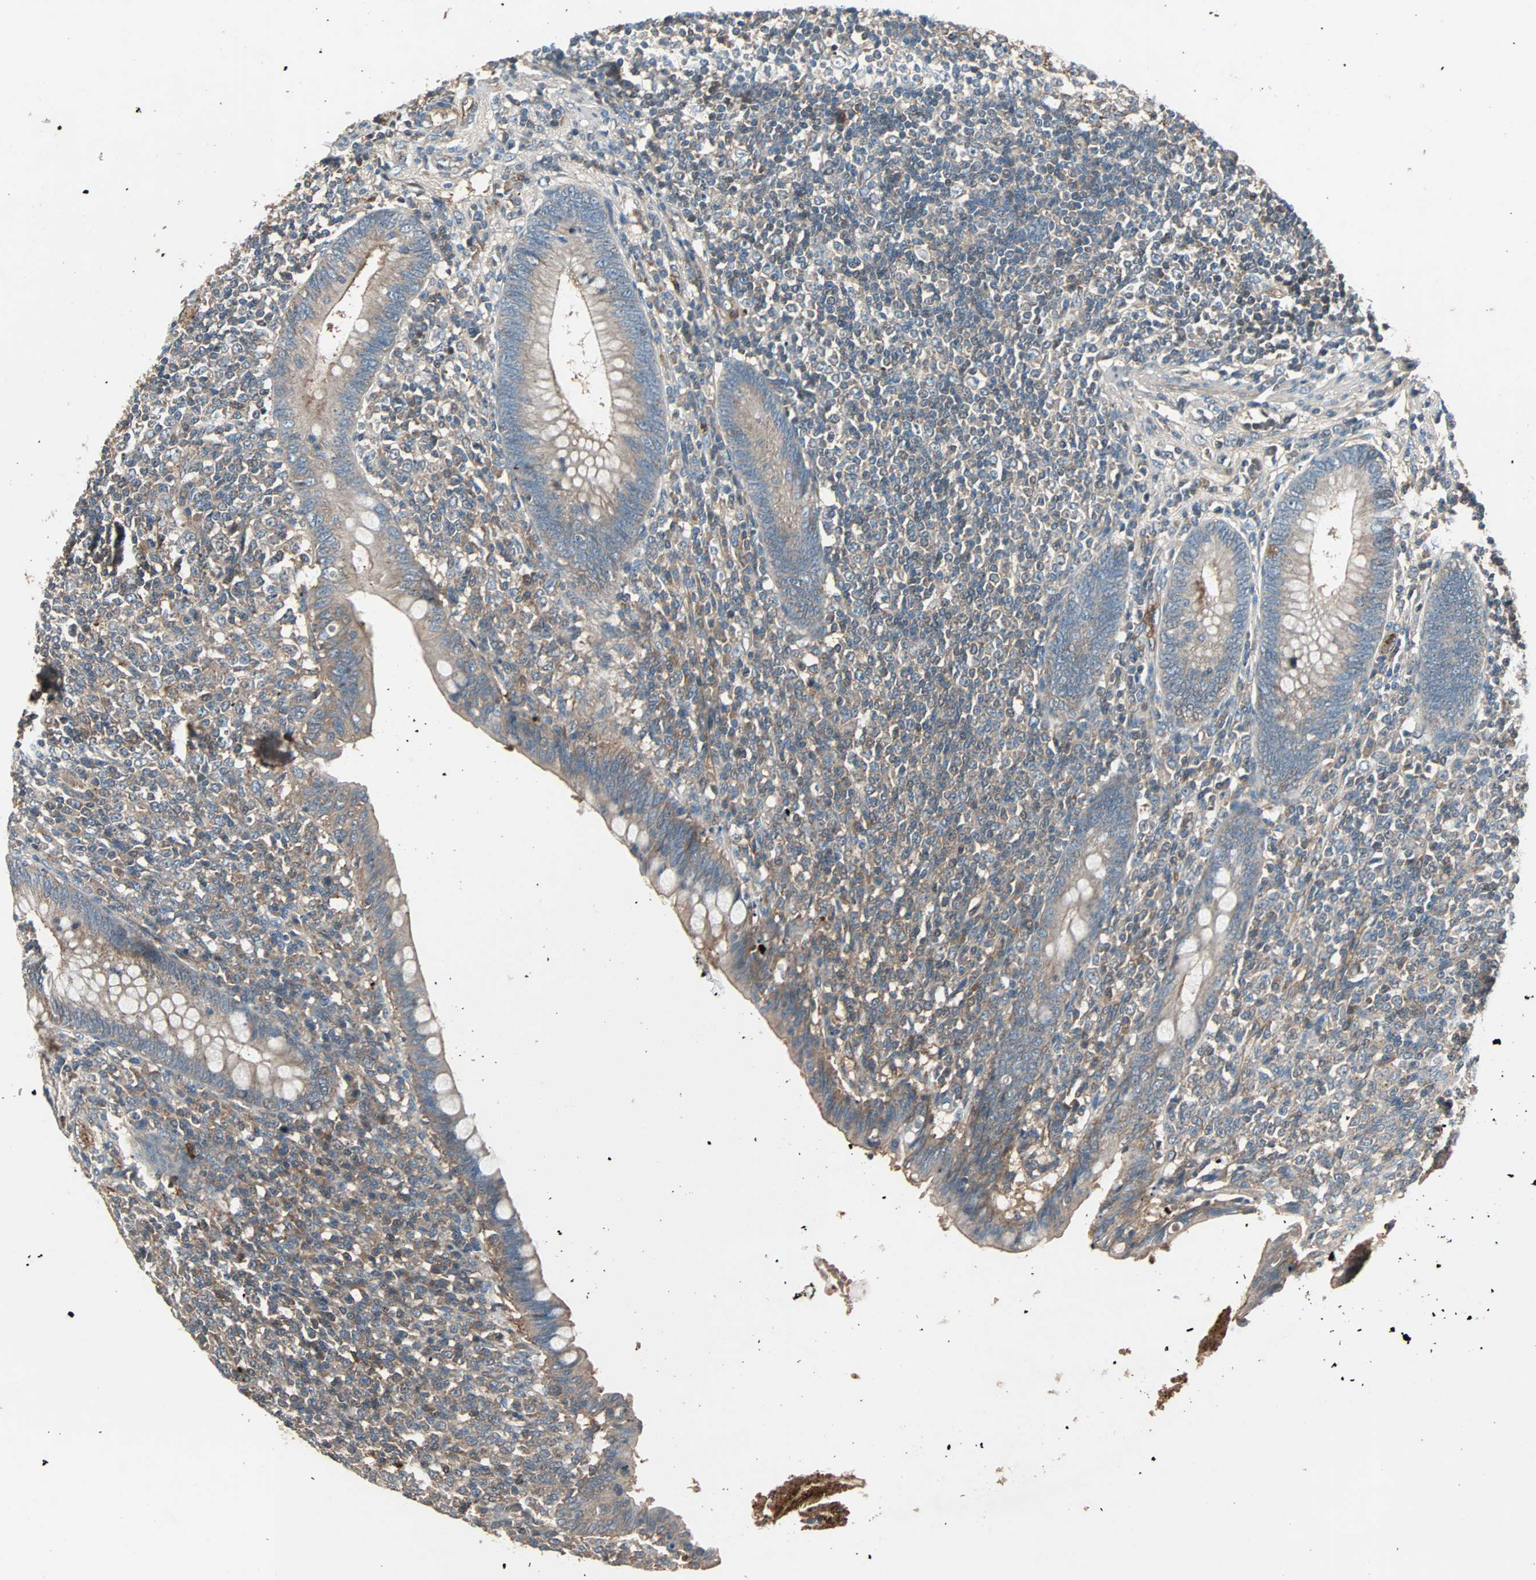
{"staining": {"intensity": "moderate", "quantity": ">75%", "location": "cytoplasmic/membranous"}, "tissue": "appendix", "cell_type": "Glandular cells", "image_type": "normal", "snomed": [{"axis": "morphology", "description": "Normal tissue, NOS"}, {"axis": "topography", "description": "Appendix"}], "caption": "Moderate cytoplasmic/membranous positivity for a protein is seen in about >75% of glandular cells of benign appendix using immunohistochemistry (IHC).", "gene": "GCK", "patient": {"sex": "female", "age": 66}}